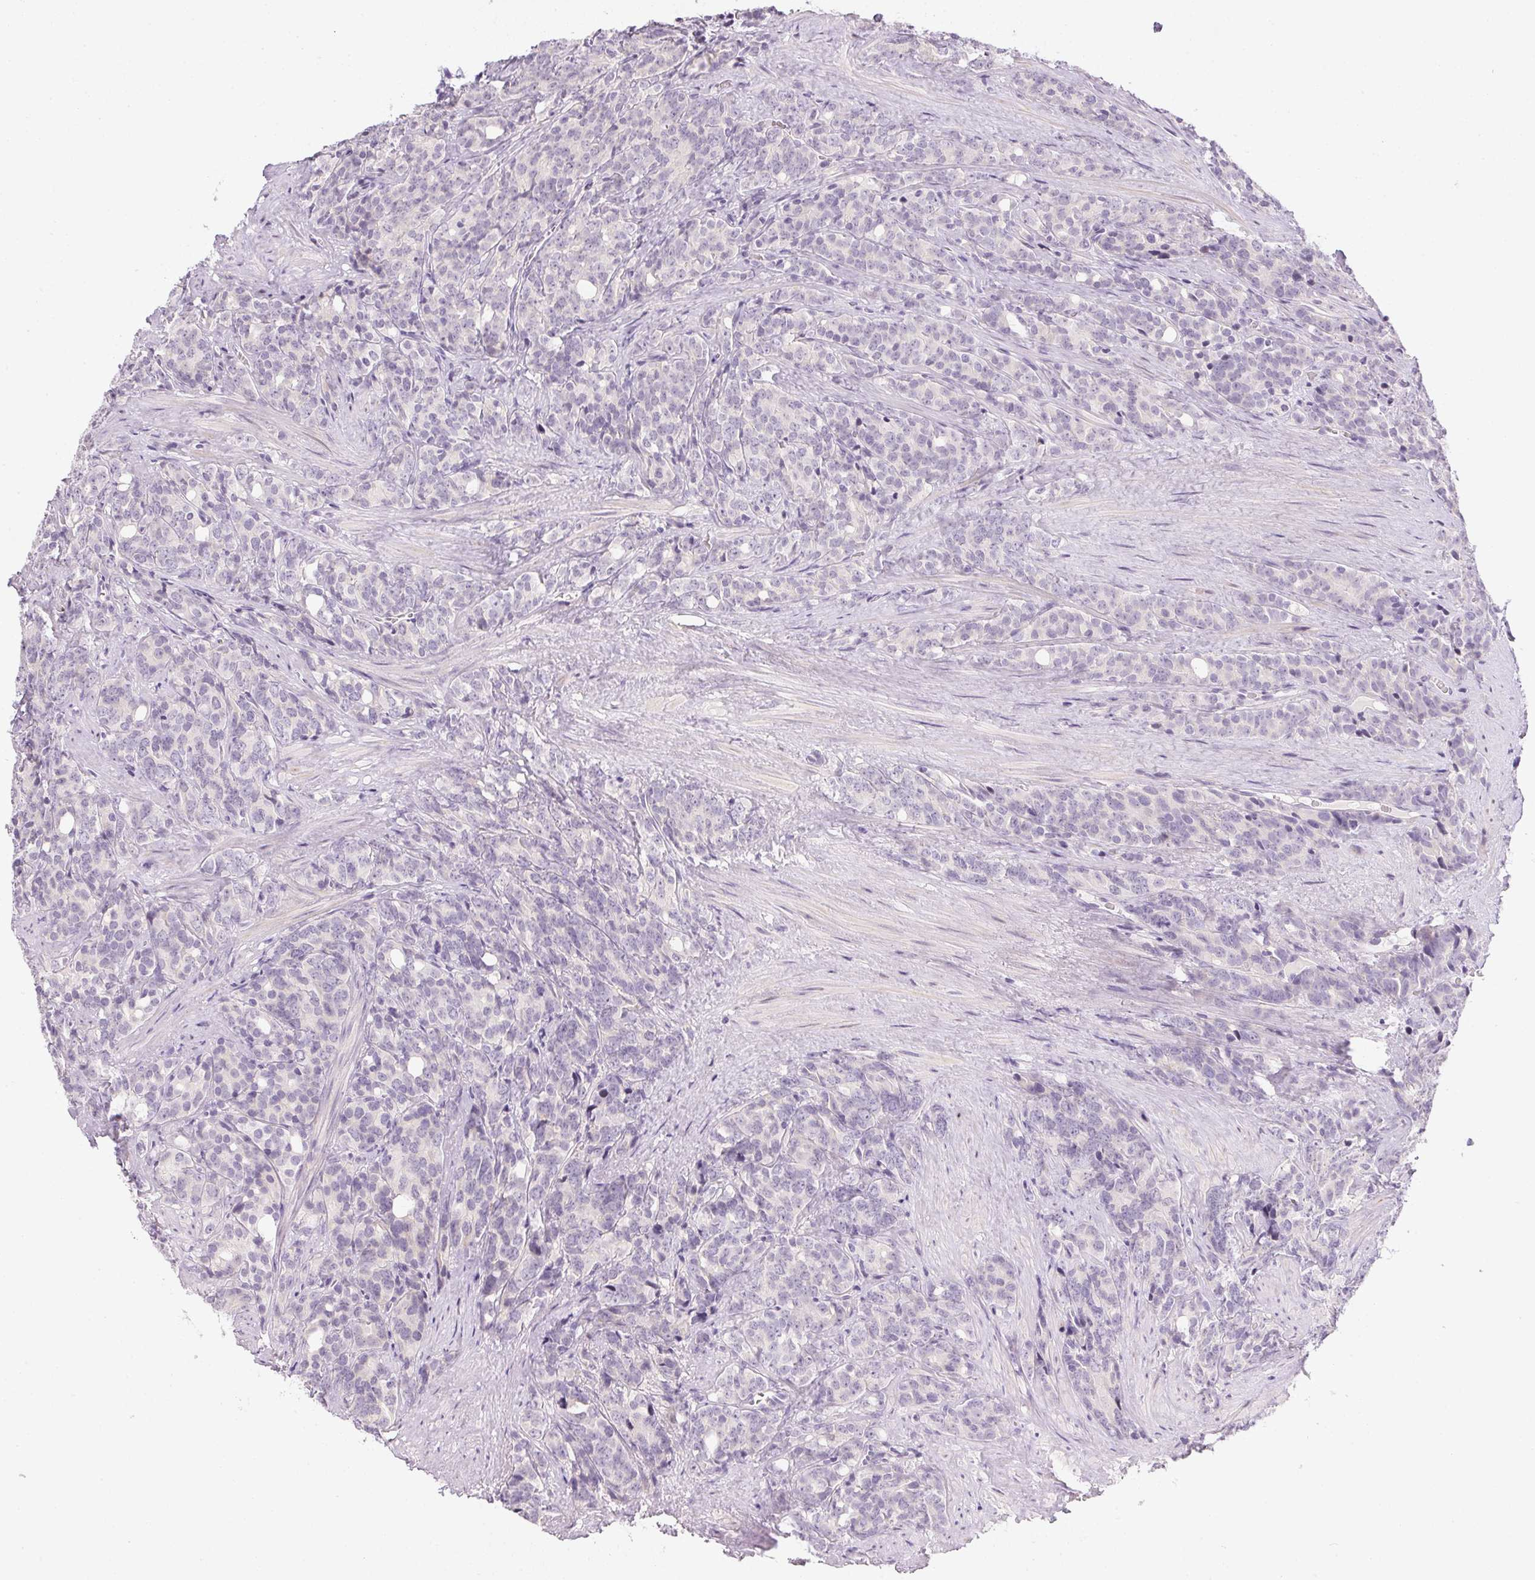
{"staining": {"intensity": "negative", "quantity": "none", "location": "none"}, "tissue": "prostate cancer", "cell_type": "Tumor cells", "image_type": "cancer", "snomed": [{"axis": "morphology", "description": "Adenocarcinoma, High grade"}, {"axis": "topography", "description": "Prostate"}], "caption": "This histopathology image is of prostate cancer stained with immunohistochemistry to label a protein in brown with the nuclei are counter-stained blue. There is no positivity in tumor cells. (Immunohistochemistry (ihc), brightfield microscopy, high magnification).", "gene": "GSDMC", "patient": {"sex": "male", "age": 84}}